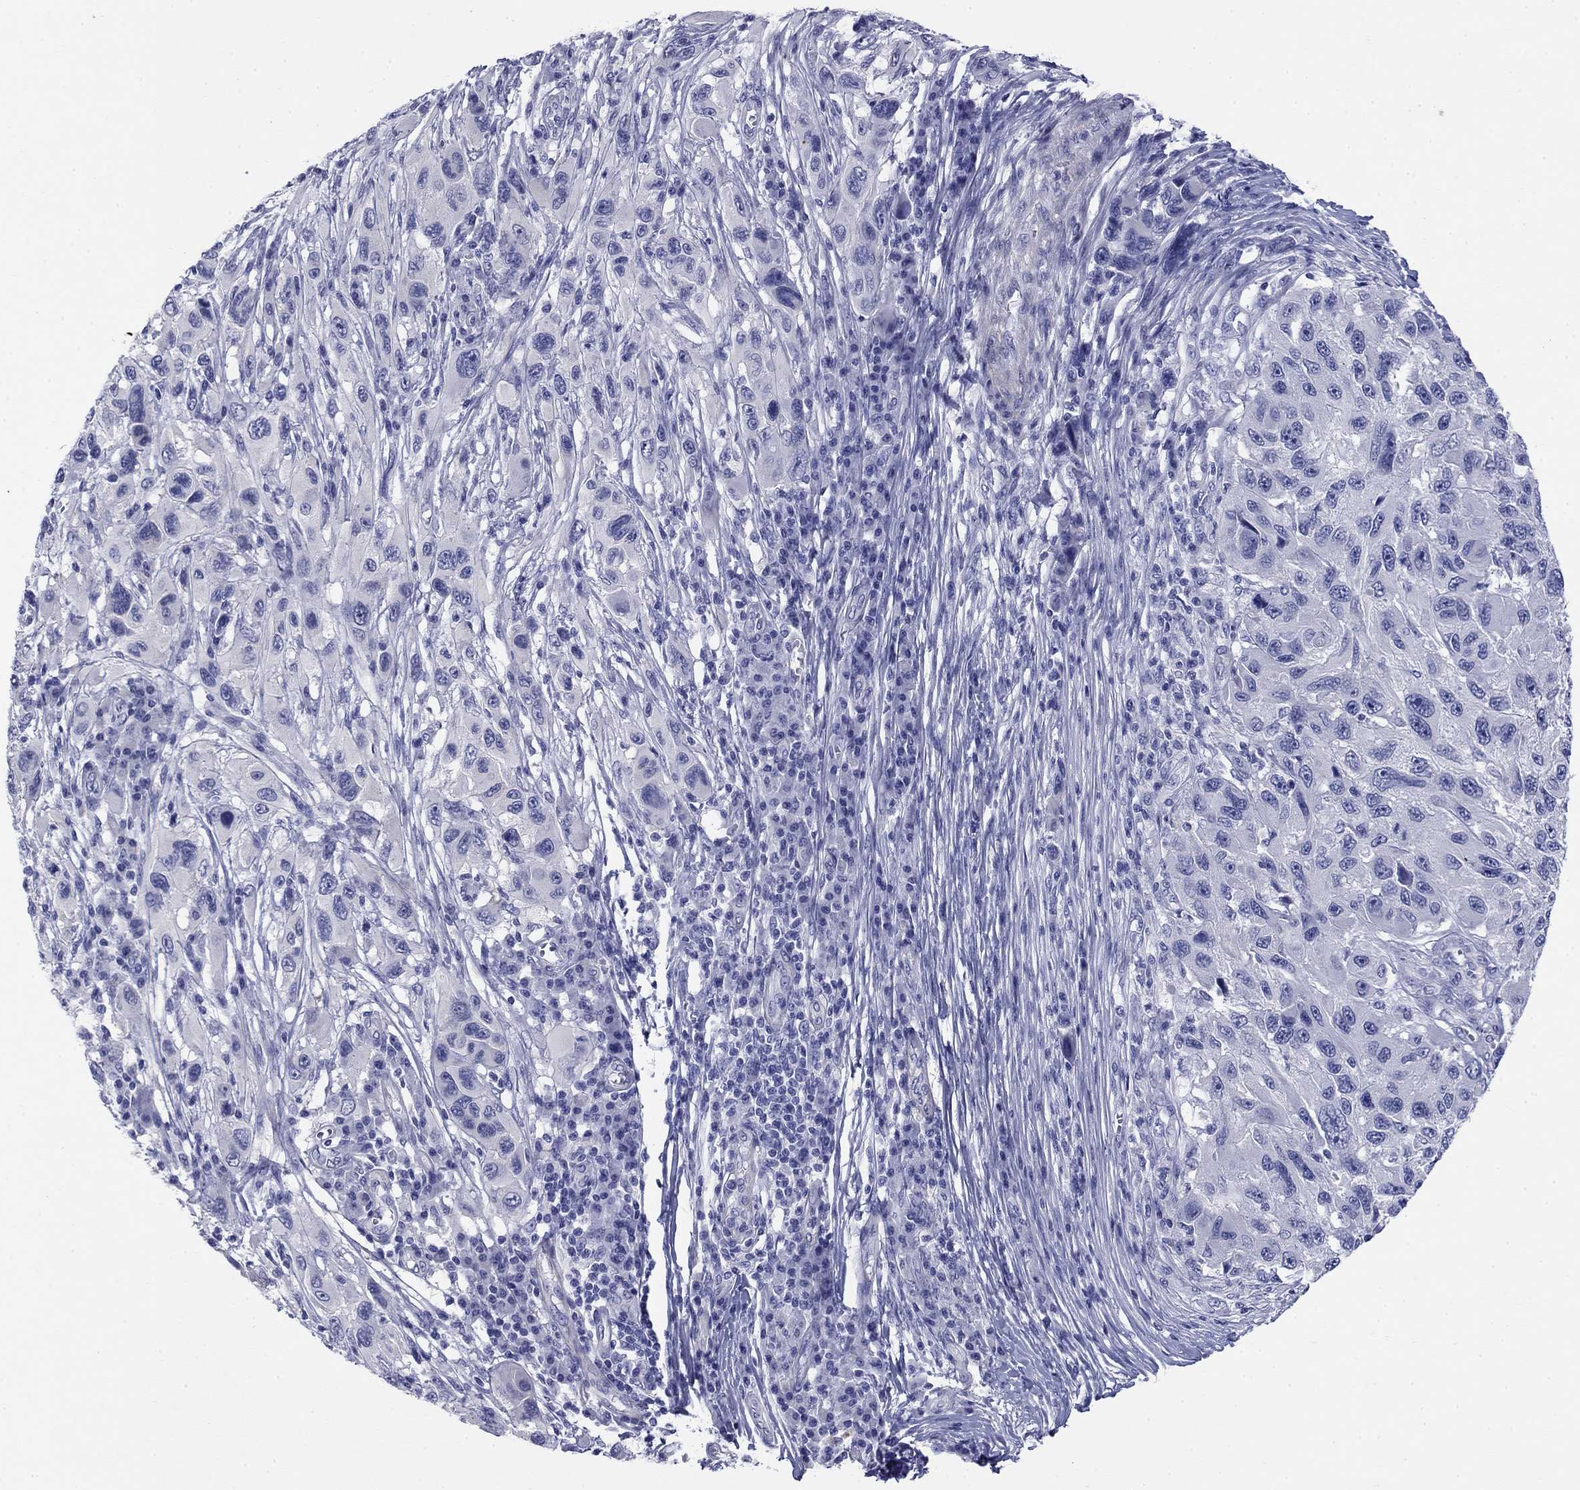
{"staining": {"intensity": "negative", "quantity": "none", "location": "none"}, "tissue": "melanoma", "cell_type": "Tumor cells", "image_type": "cancer", "snomed": [{"axis": "morphology", "description": "Malignant melanoma, NOS"}, {"axis": "topography", "description": "Skin"}], "caption": "IHC photomicrograph of neoplastic tissue: melanoma stained with DAB reveals no significant protein staining in tumor cells.", "gene": "PRKCG", "patient": {"sex": "male", "age": 53}}